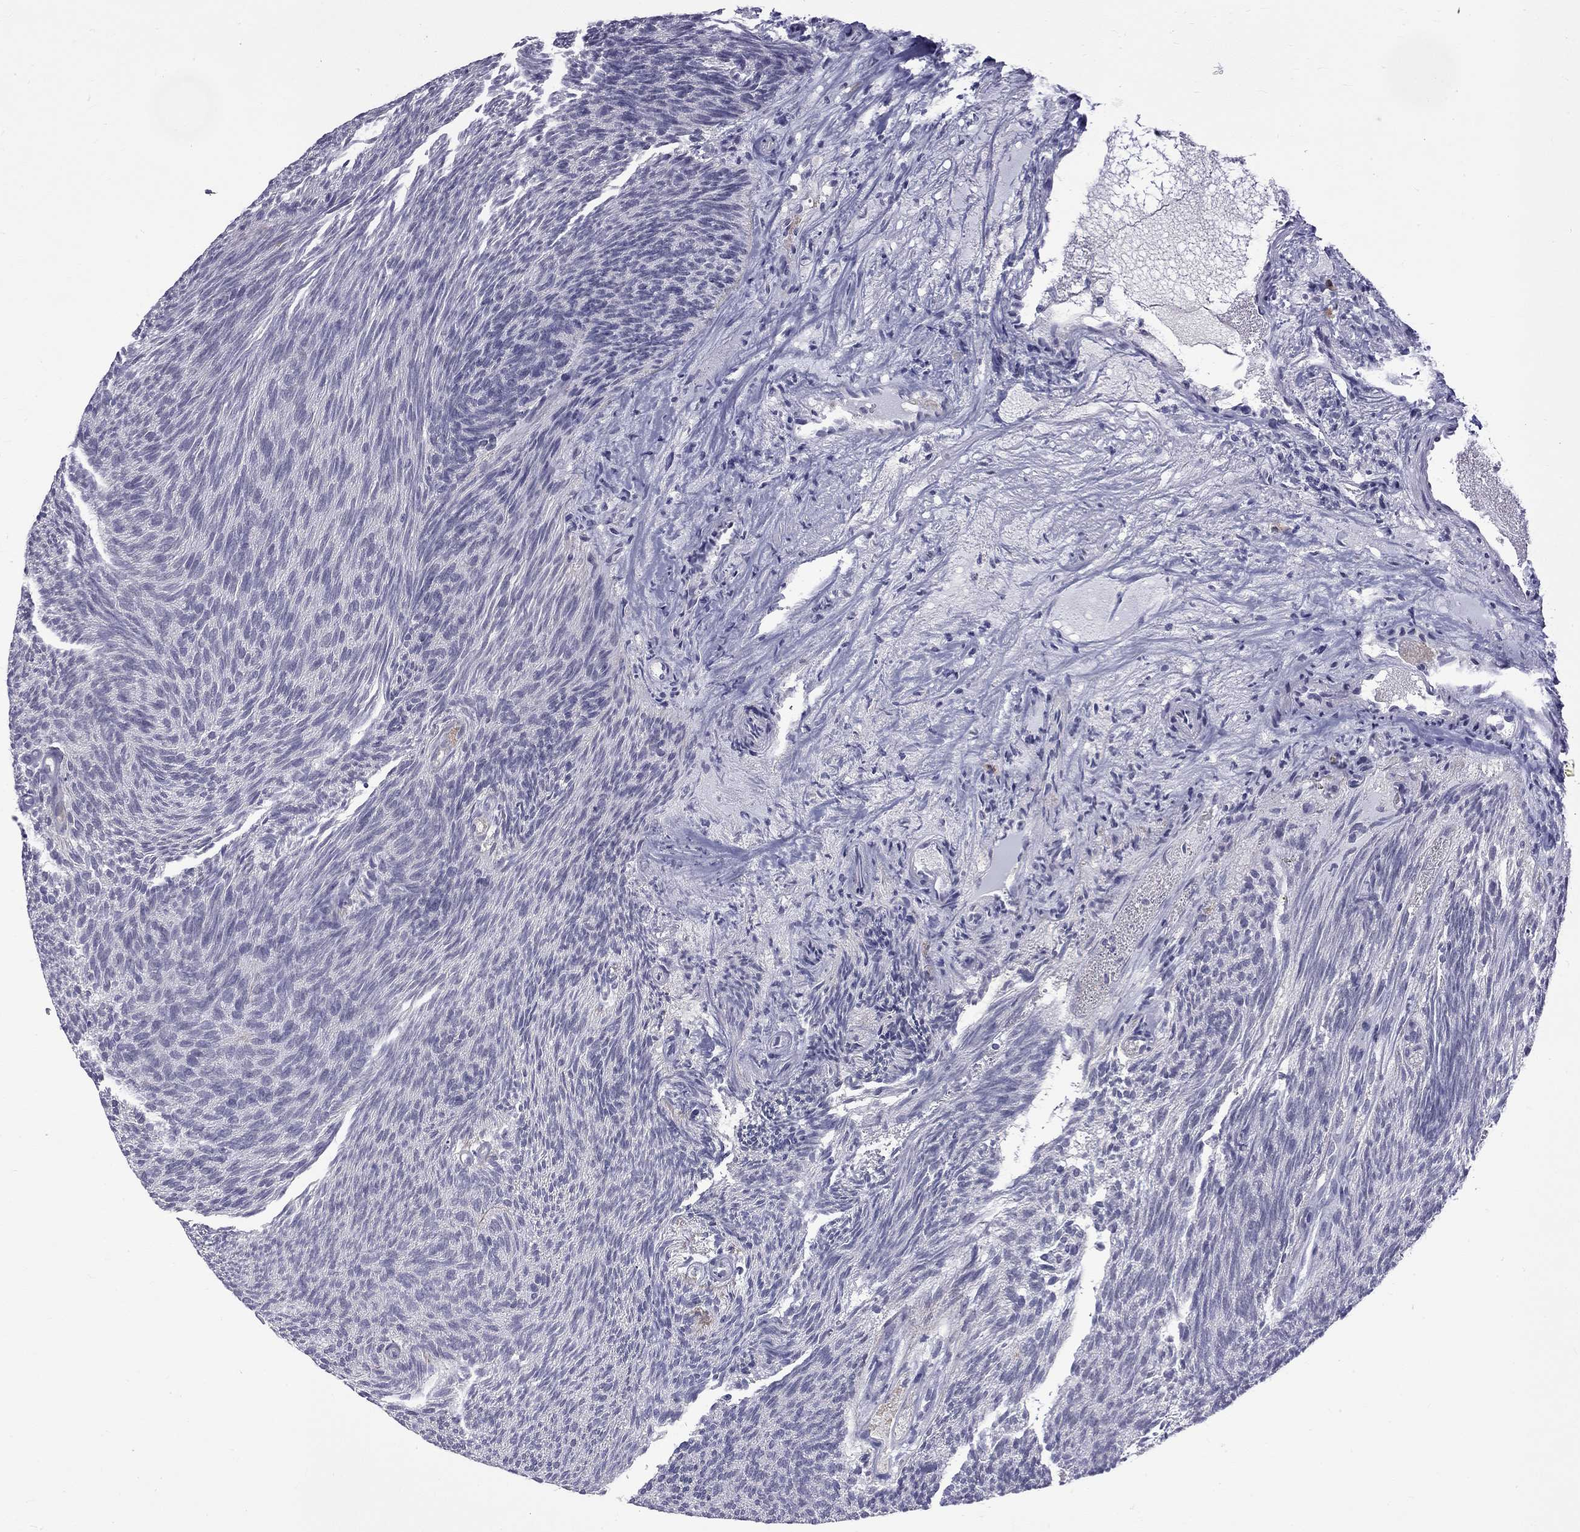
{"staining": {"intensity": "negative", "quantity": "none", "location": "none"}, "tissue": "urothelial cancer", "cell_type": "Tumor cells", "image_type": "cancer", "snomed": [{"axis": "morphology", "description": "Urothelial carcinoma, Low grade"}, {"axis": "topography", "description": "Urinary bladder"}], "caption": "The immunohistochemistry micrograph has no significant staining in tumor cells of low-grade urothelial carcinoma tissue.", "gene": "RTL9", "patient": {"sex": "male", "age": 77}}